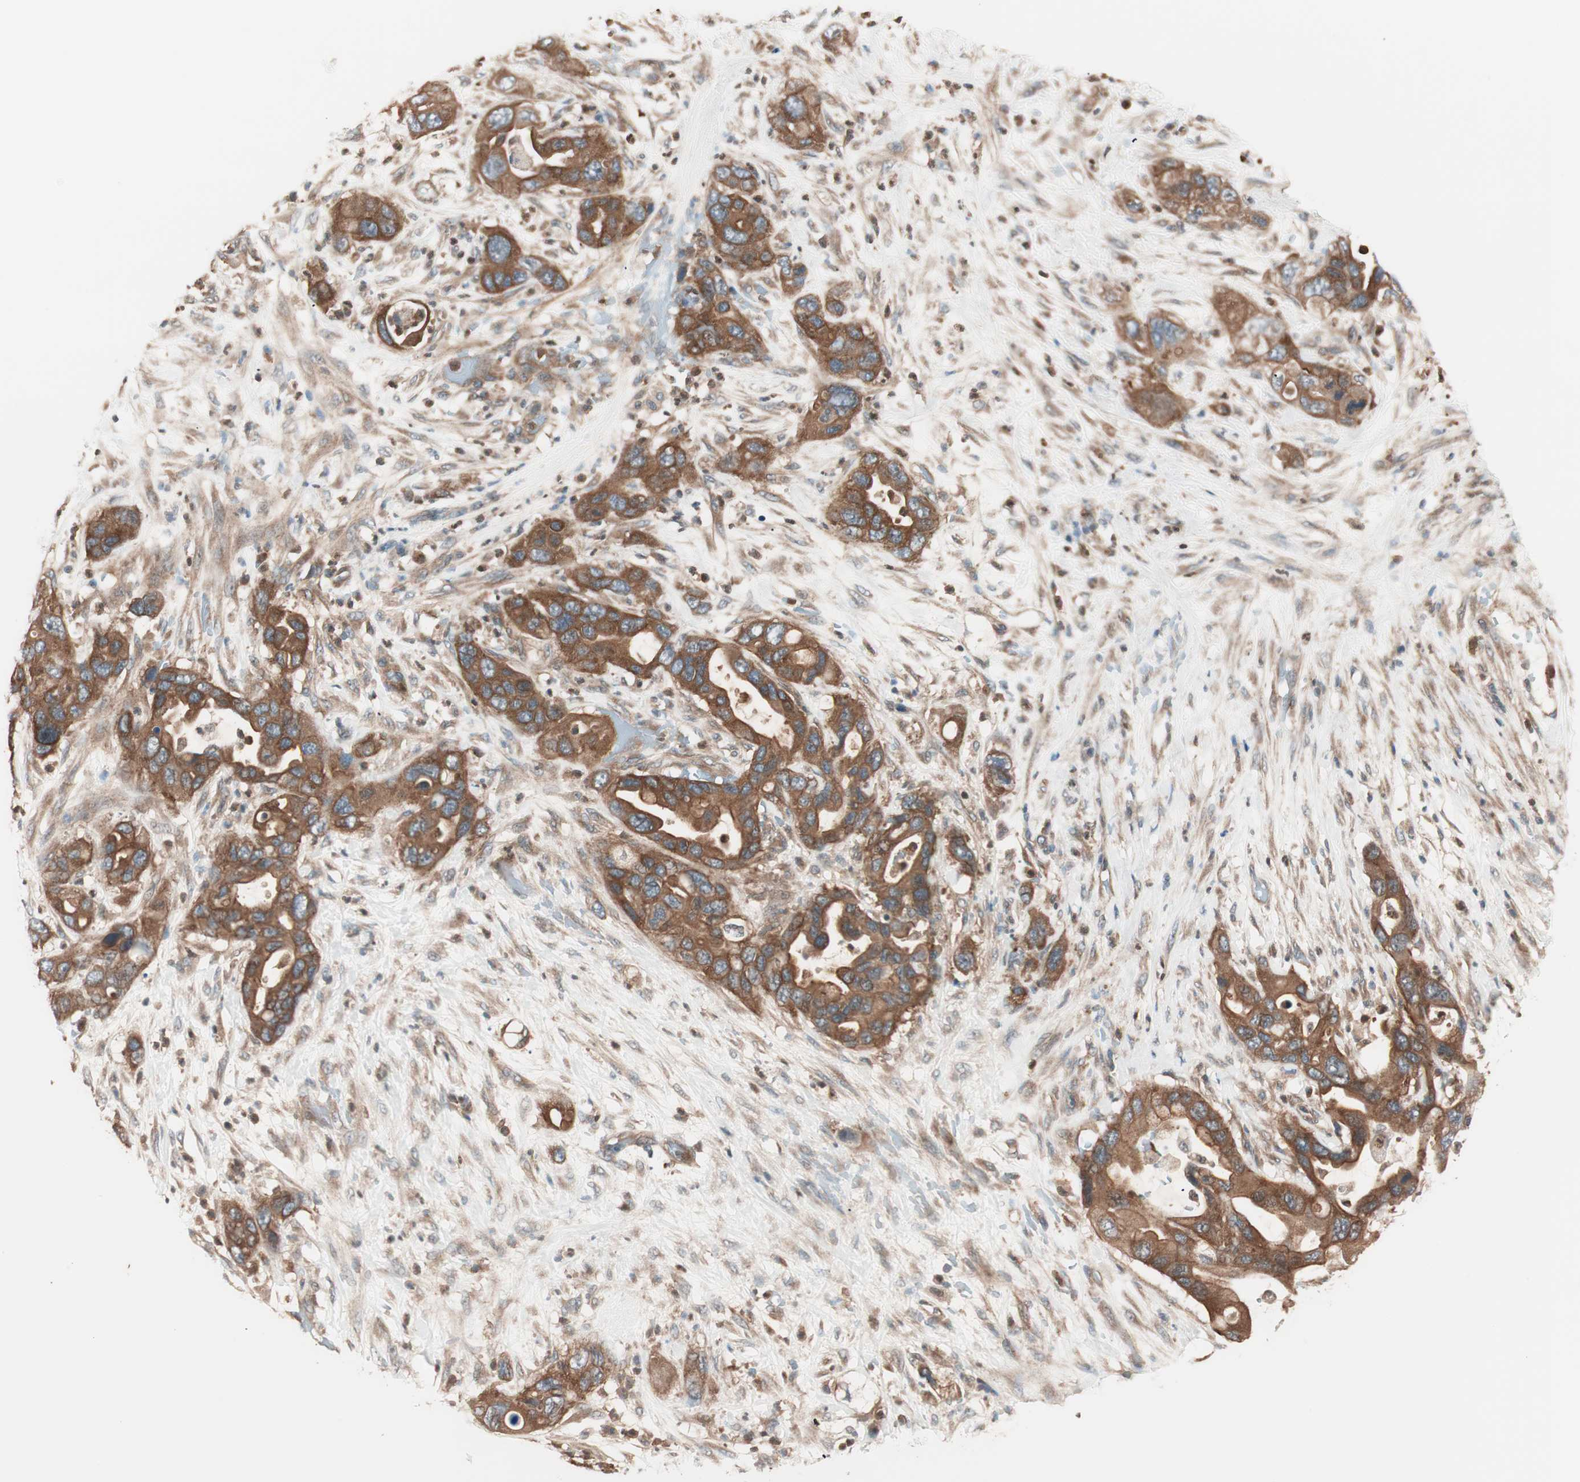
{"staining": {"intensity": "strong", "quantity": ">75%", "location": "cytoplasmic/membranous"}, "tissue": "pancreatic cancer", "cell_type": "Tumor cells", "image_type": "cancer", "snomed": [{"axis": "morphology", "description": "Adenocarcinoma, NOS"}, {"axis": "topography", "description": "Pancreas"}], "caption": "A micrograph showing strong cytoplasmic/membranous positivity in about >75% of tumor cells in pancreatic cancer, as visualized by brown immunohistochemical staining.", "gene": "TSG101", "patient": {"sex": "female", "age": 71}}